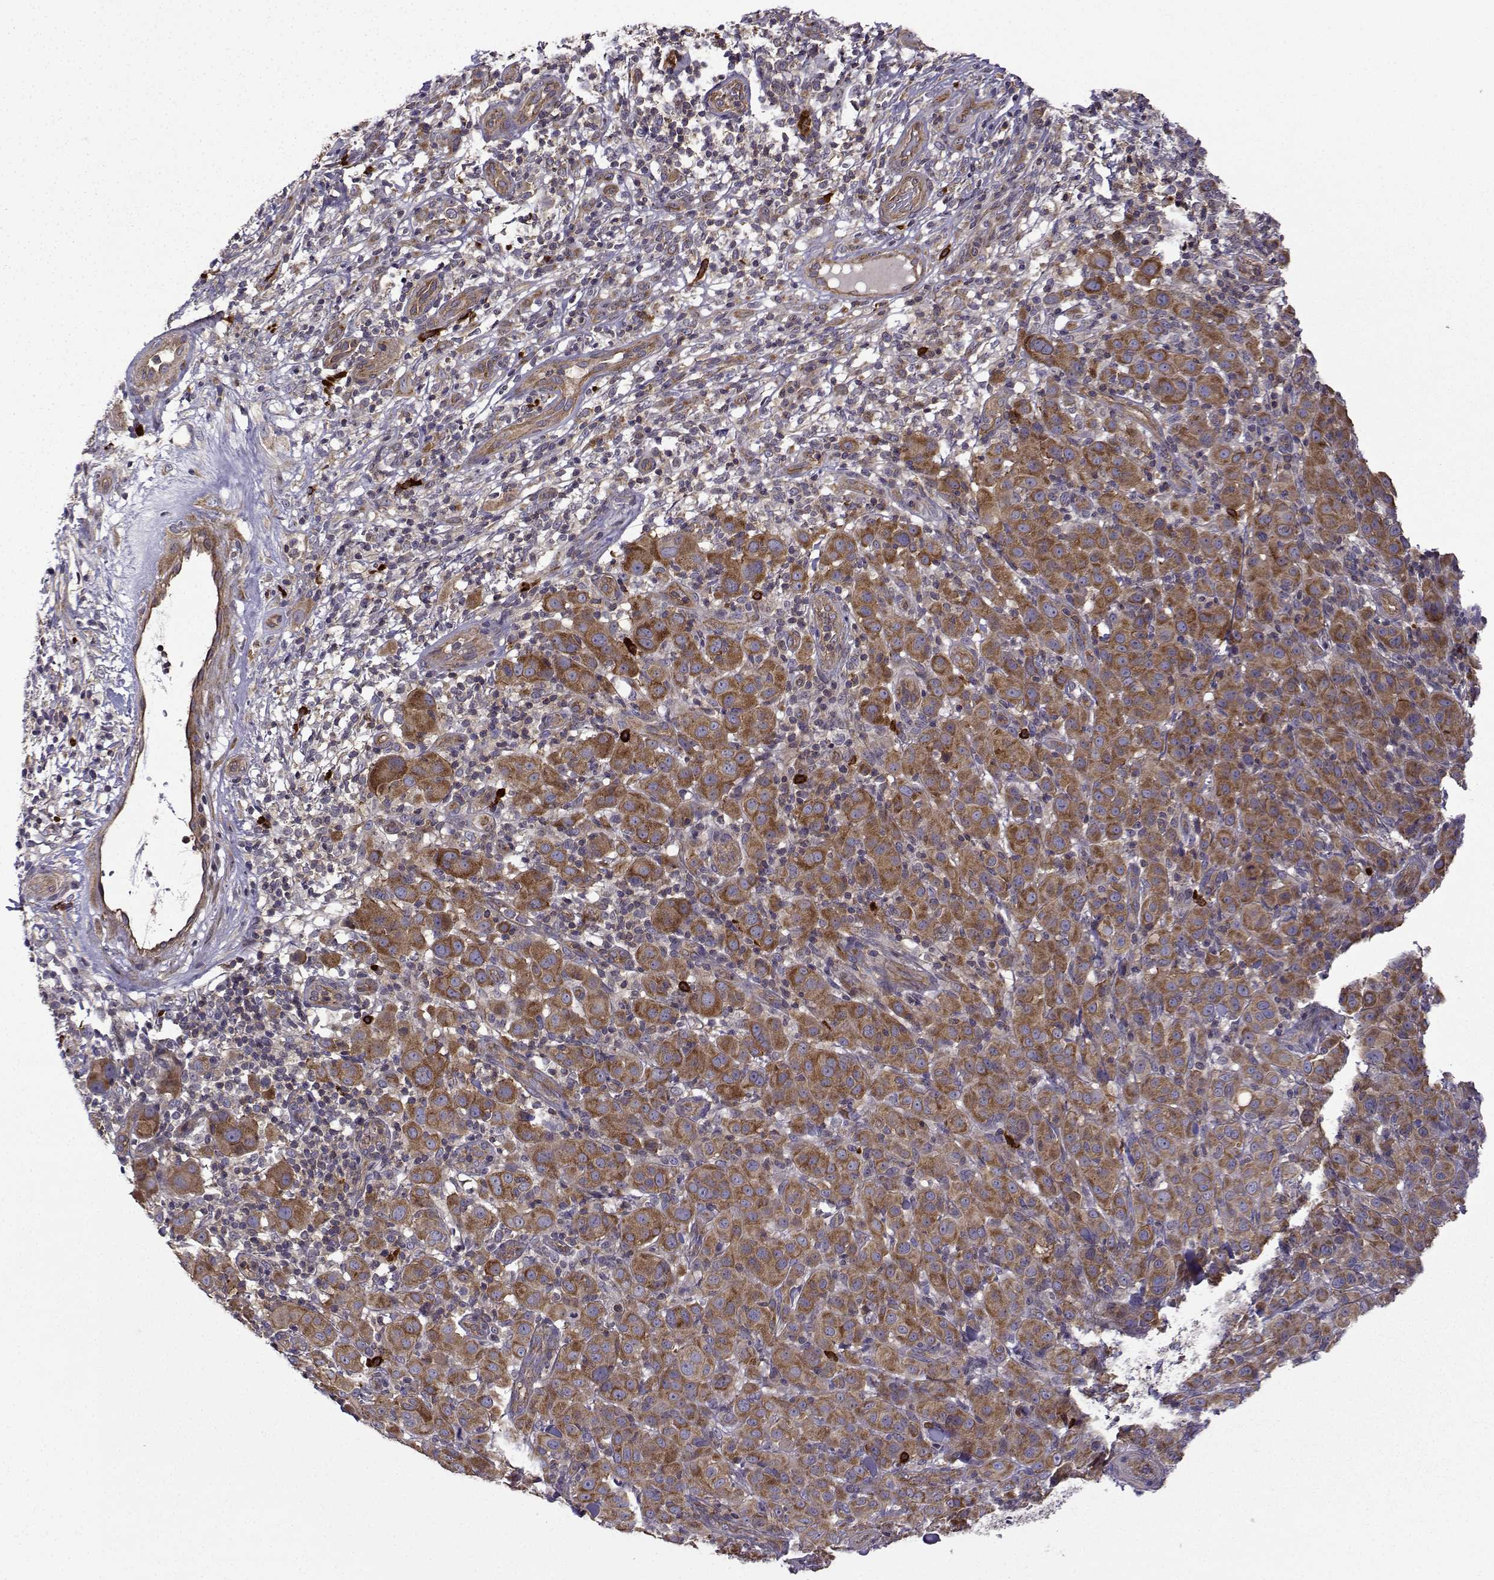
{"staining": {"intensity": "strong", "quantity": ">75%", "location": "cytoplasmic/membranous"}, "tissue": "melanoma", "cell_type": "Tumor cells", "image_type": "cancer", "snomed": [{"axis": "morphology", "description": "Malignant melanoma, NOS"}, {"axis": "topography", "description": "Skin"}], "caption": "A high-resolution micrograph shows IHC staining of melanoma, which displays strong cytoplasmic/membranous positivity in approximately >75% of tumor cells. The staining is performed using DAB (3,3'-diaminobenzidine) brown chromogen to label protein expression. The nuclei are counter-stained blue using hematoxylin.", "gene": "ITGB8", "patient": {"sex": "female", "age": 87}}